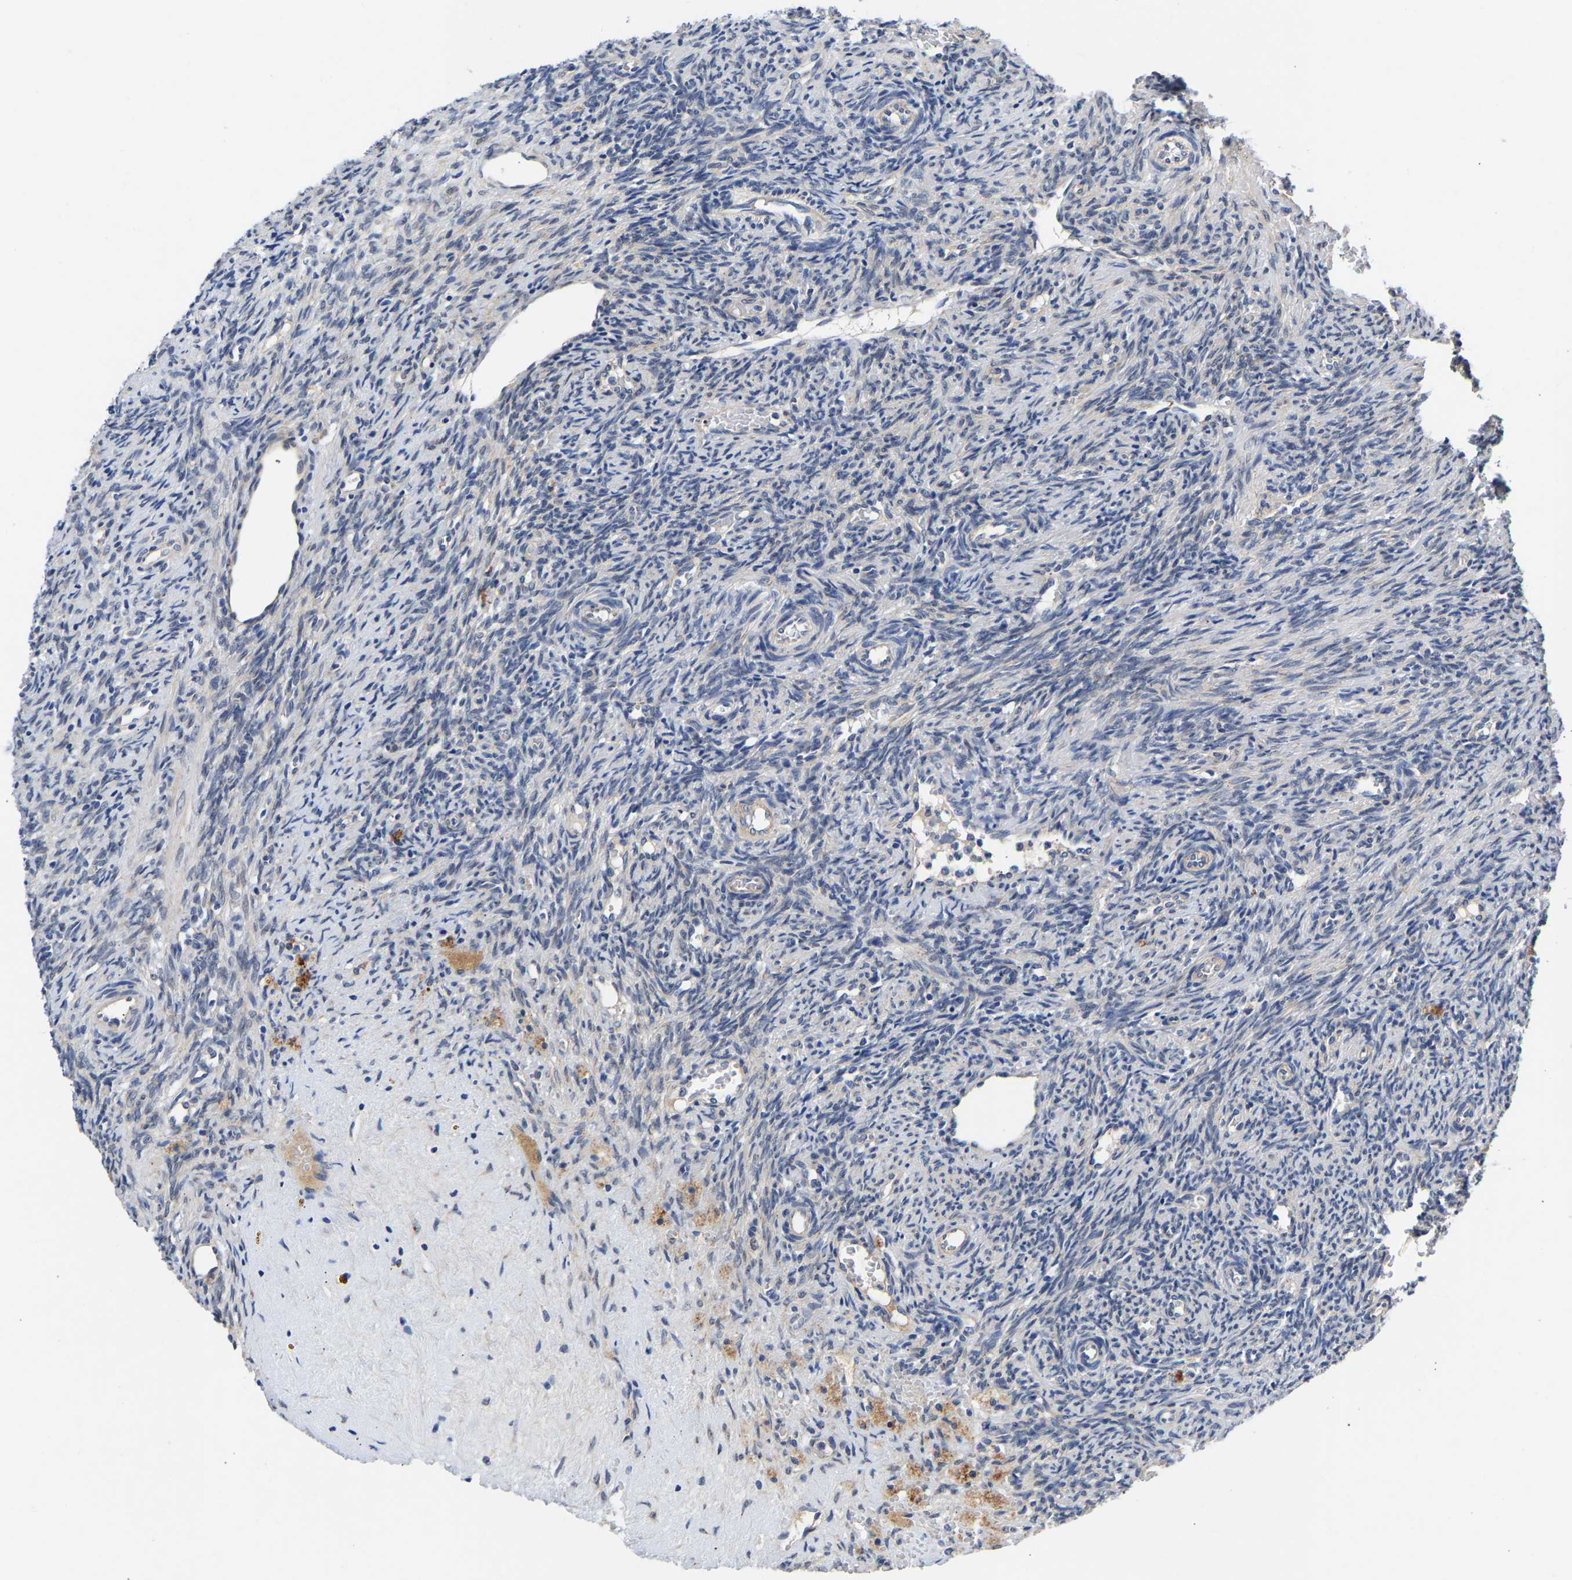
{"staining": {"intensity": "weak", "quantity": ">75%", "location": "cytoplasmic/membranous"}, "tissue": "ovary", "cell_type": "Follicle cells", "image_type": "normal", "snomed": [{"axis": "morphology", "description": "Normal tissue, NOS"}, {"axis": "topography", "description": "Ovary"}], "caption": "This photomicrograph demonstrates unremarkable ovary stained with immunohistochemistry (IHC) to label a protein in brown. The cytoplasmic/membranous of follicle cells show weak positivity for the protein. Nuclei are counter-stained blue.", "gene": "CCDC6", "patient": {"sex": "female", "age": 41}}